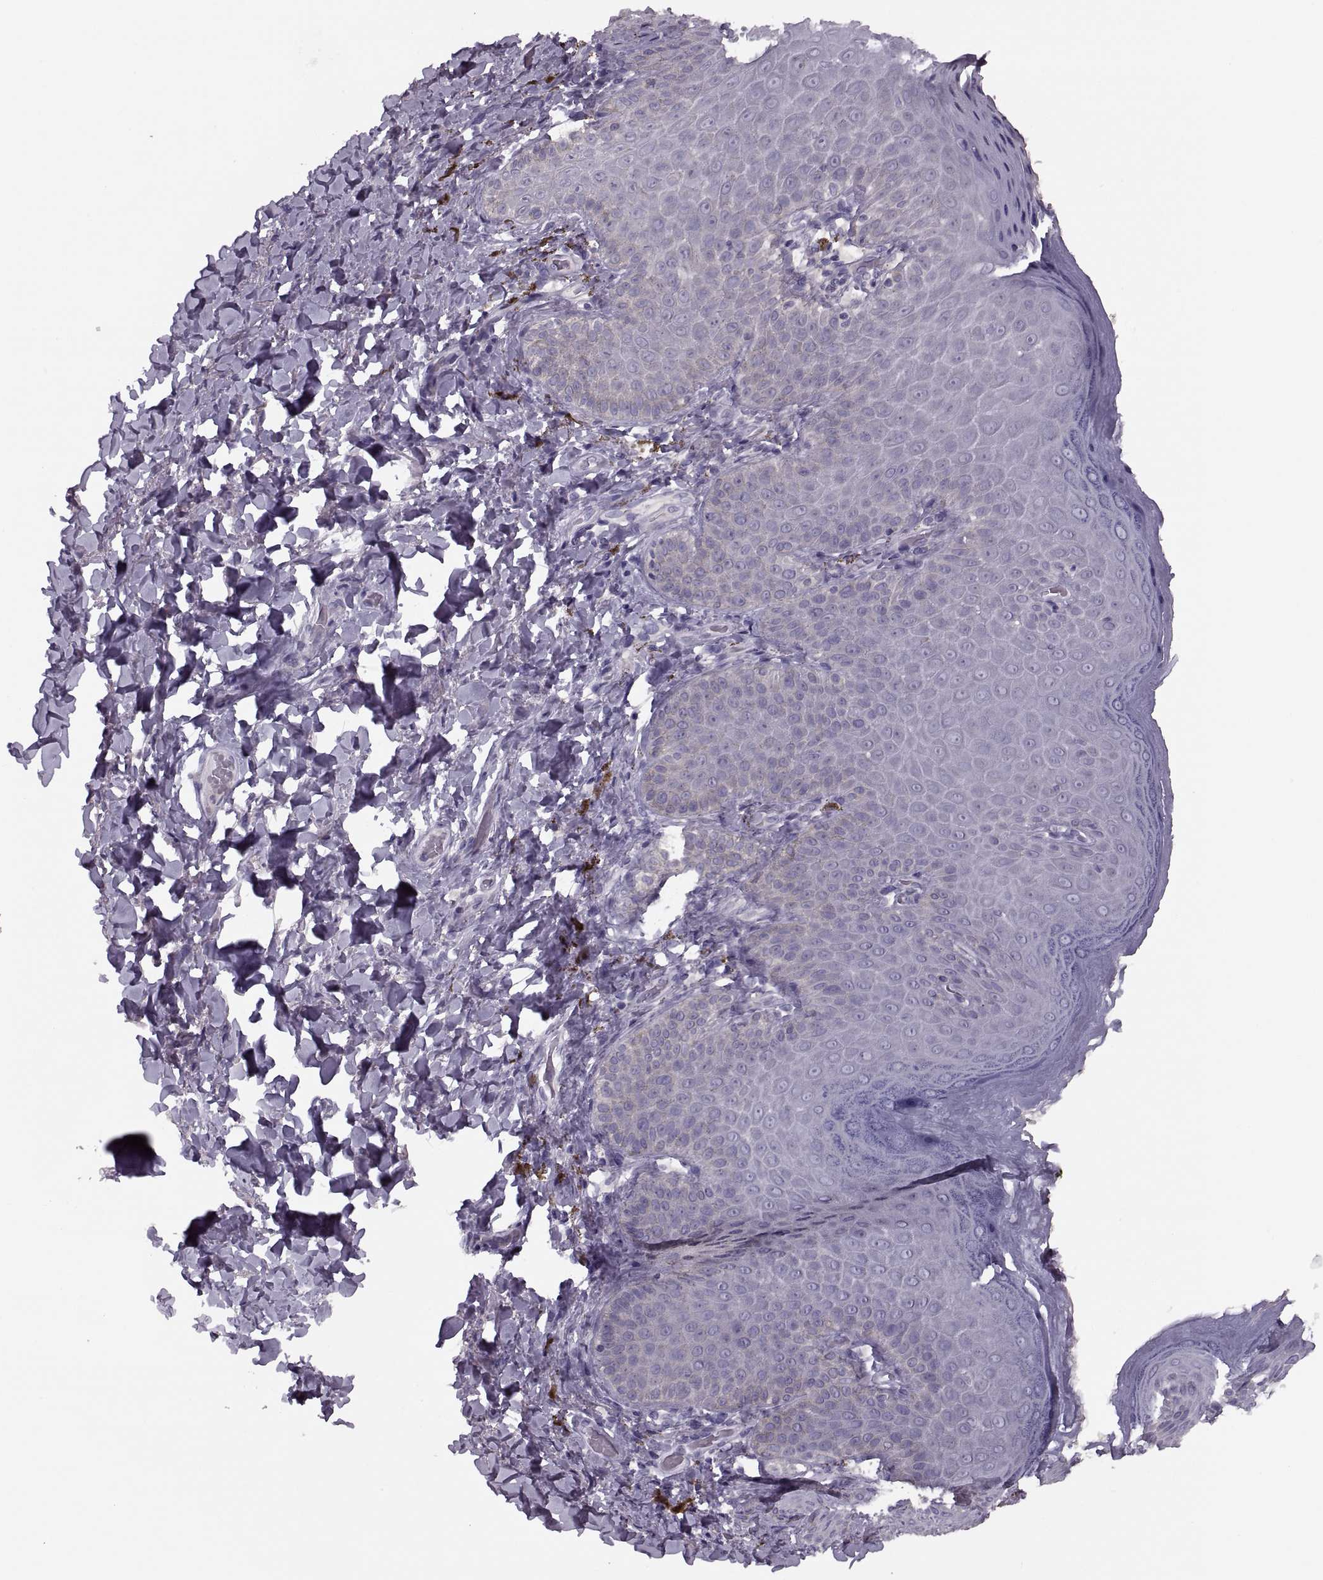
{"staining": {"intensity": "negative", "quantity": "none", "location": "none"}, "tissue": "skin", "cell_type": "Epidermal cells", "image_type": "normal", "snomed": [{"axis": "morphology", "description": "Normal tissue, NOS"}, {"axis": "topography", "description": "Anal"}], "caption": "Immunohistochemistry (IHC) photomicrograph of unremarkable skin stained for a protein (brown), which displays no positivity in epidermal cells. (DAB immunohistochemistry (IHC), high magnification).", "gene": "PRSS54", "patient": {"sex": "male", "age": 53}}